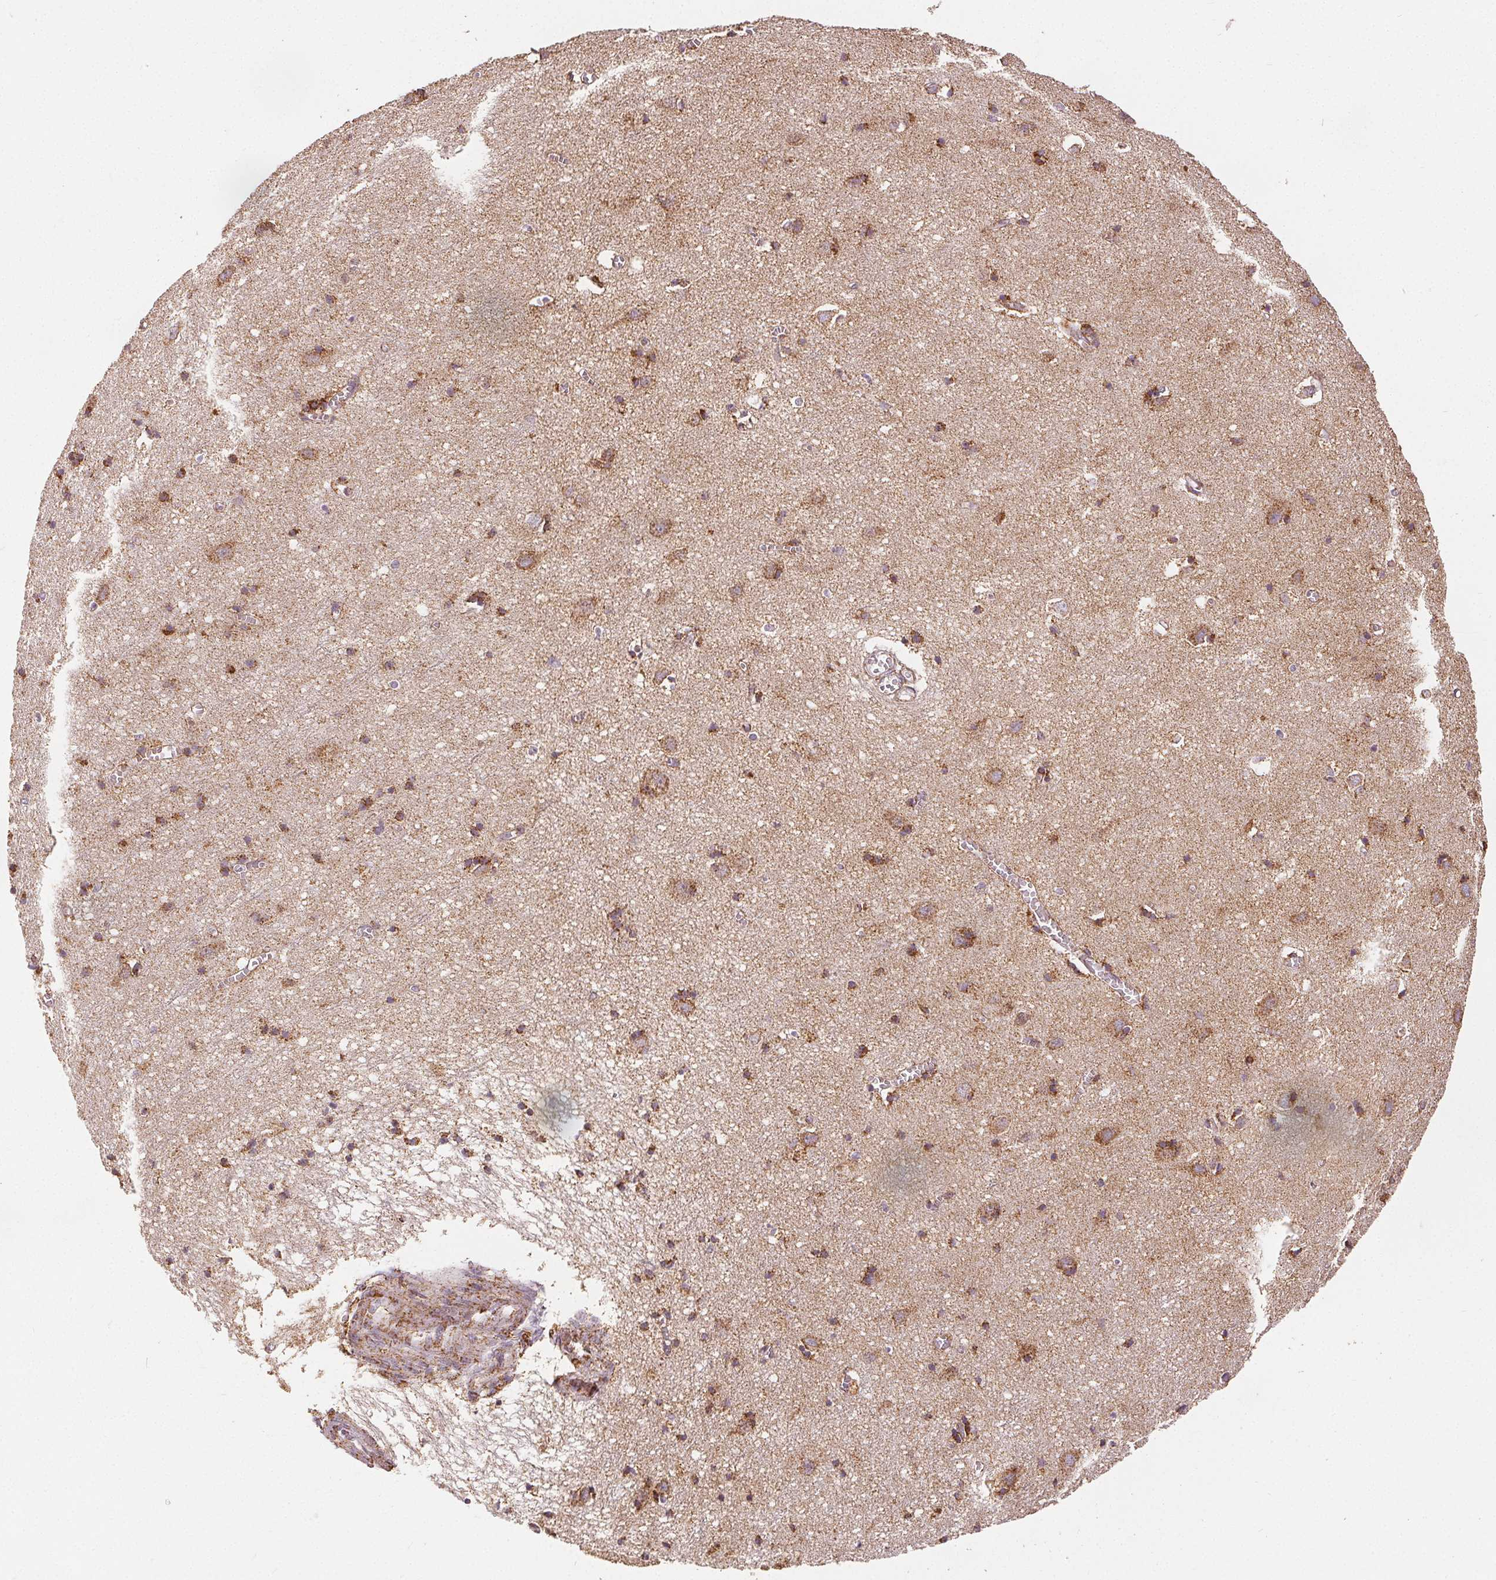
{"staining": {"intensity": "moderate", "quantity": "25%-75%", "location": "cytoplasmic/membranous"}, "tissue": "cerebral cortex", "cell_type": "Endothelial cells", "image_type": "normal", "snomed": [{"axis": "morphology", "description": "Normal tissue, NOS"}, {"axis": "topography", "description": "Cerebral cortex"}], "caption": "The image demonstrates a brown stain indicating the presence of a protein in the cytoplasmic/membranous of endothelial cells in cerebral cortex. Using DAB (3,3'-diaminobenzidine) (brown) and hematoxylin (blue) stains, captured at high magnification using brightfield microscopy.", "gene": "SDHB", "patient": {"sex": "male", "age": 70}}